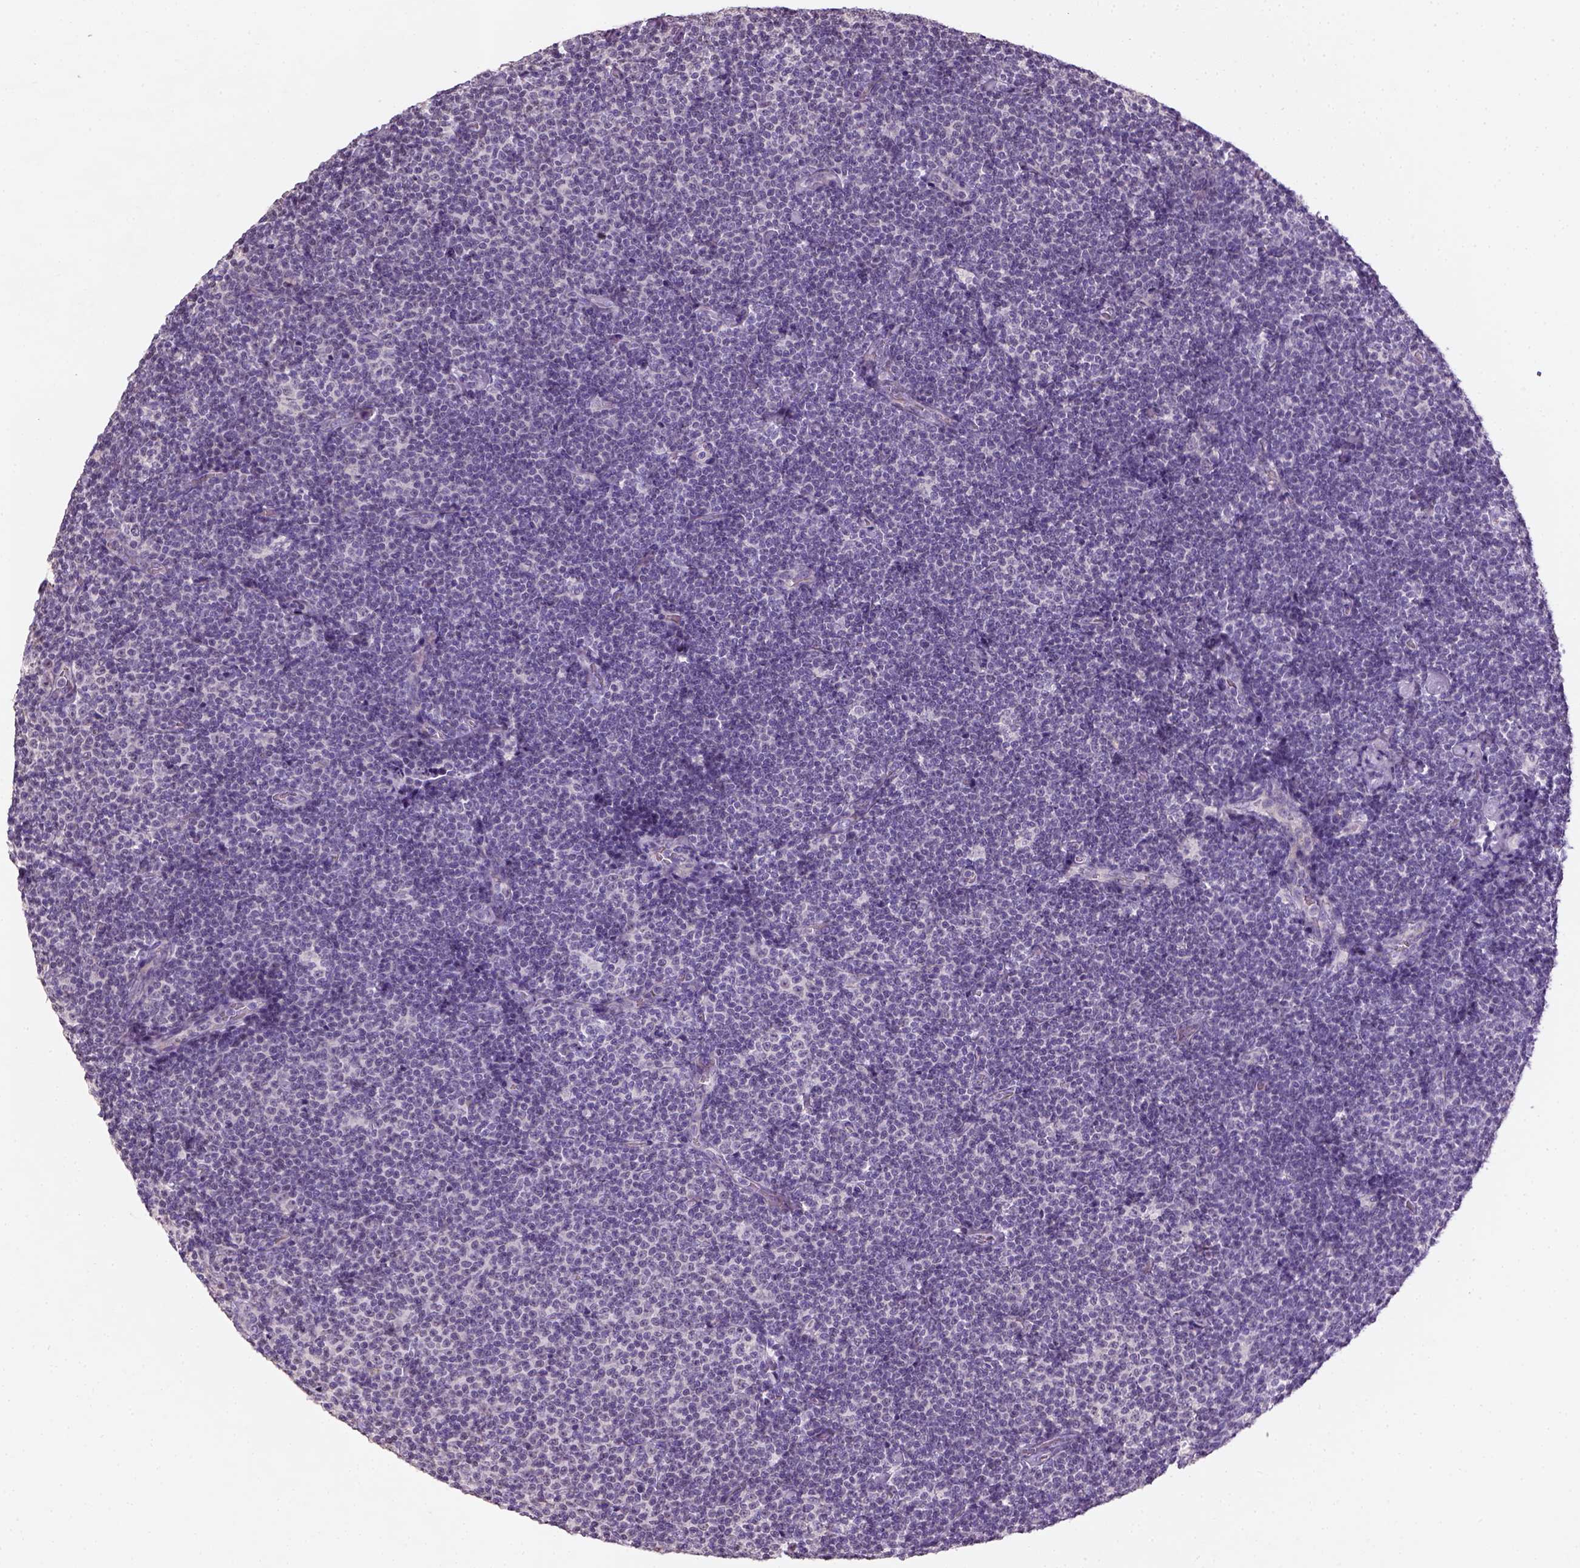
{"staining": {"intensity": "negative", "quantity": "none", "location": "none"}, "tissue": "lymphoma", "cell_type": "Tumor cells", "image_type": "cancer", "snomed": [{"axis": "morphology", "description": "Malignant lymphoma, non-Hodgkin's type, Low grade"}, {"axis": "topography", "description": "Lymph node"}], "caption": "Photomicrograph shows no significant protein expression in tumor cells of lymphoma. (Stains: DAB IHC with hematoxylin counter stain, Microscopy: brightfield microscopy at high magnification).", "gene": "NUDT6", "patient": {"sex": "male", "age": 81}}